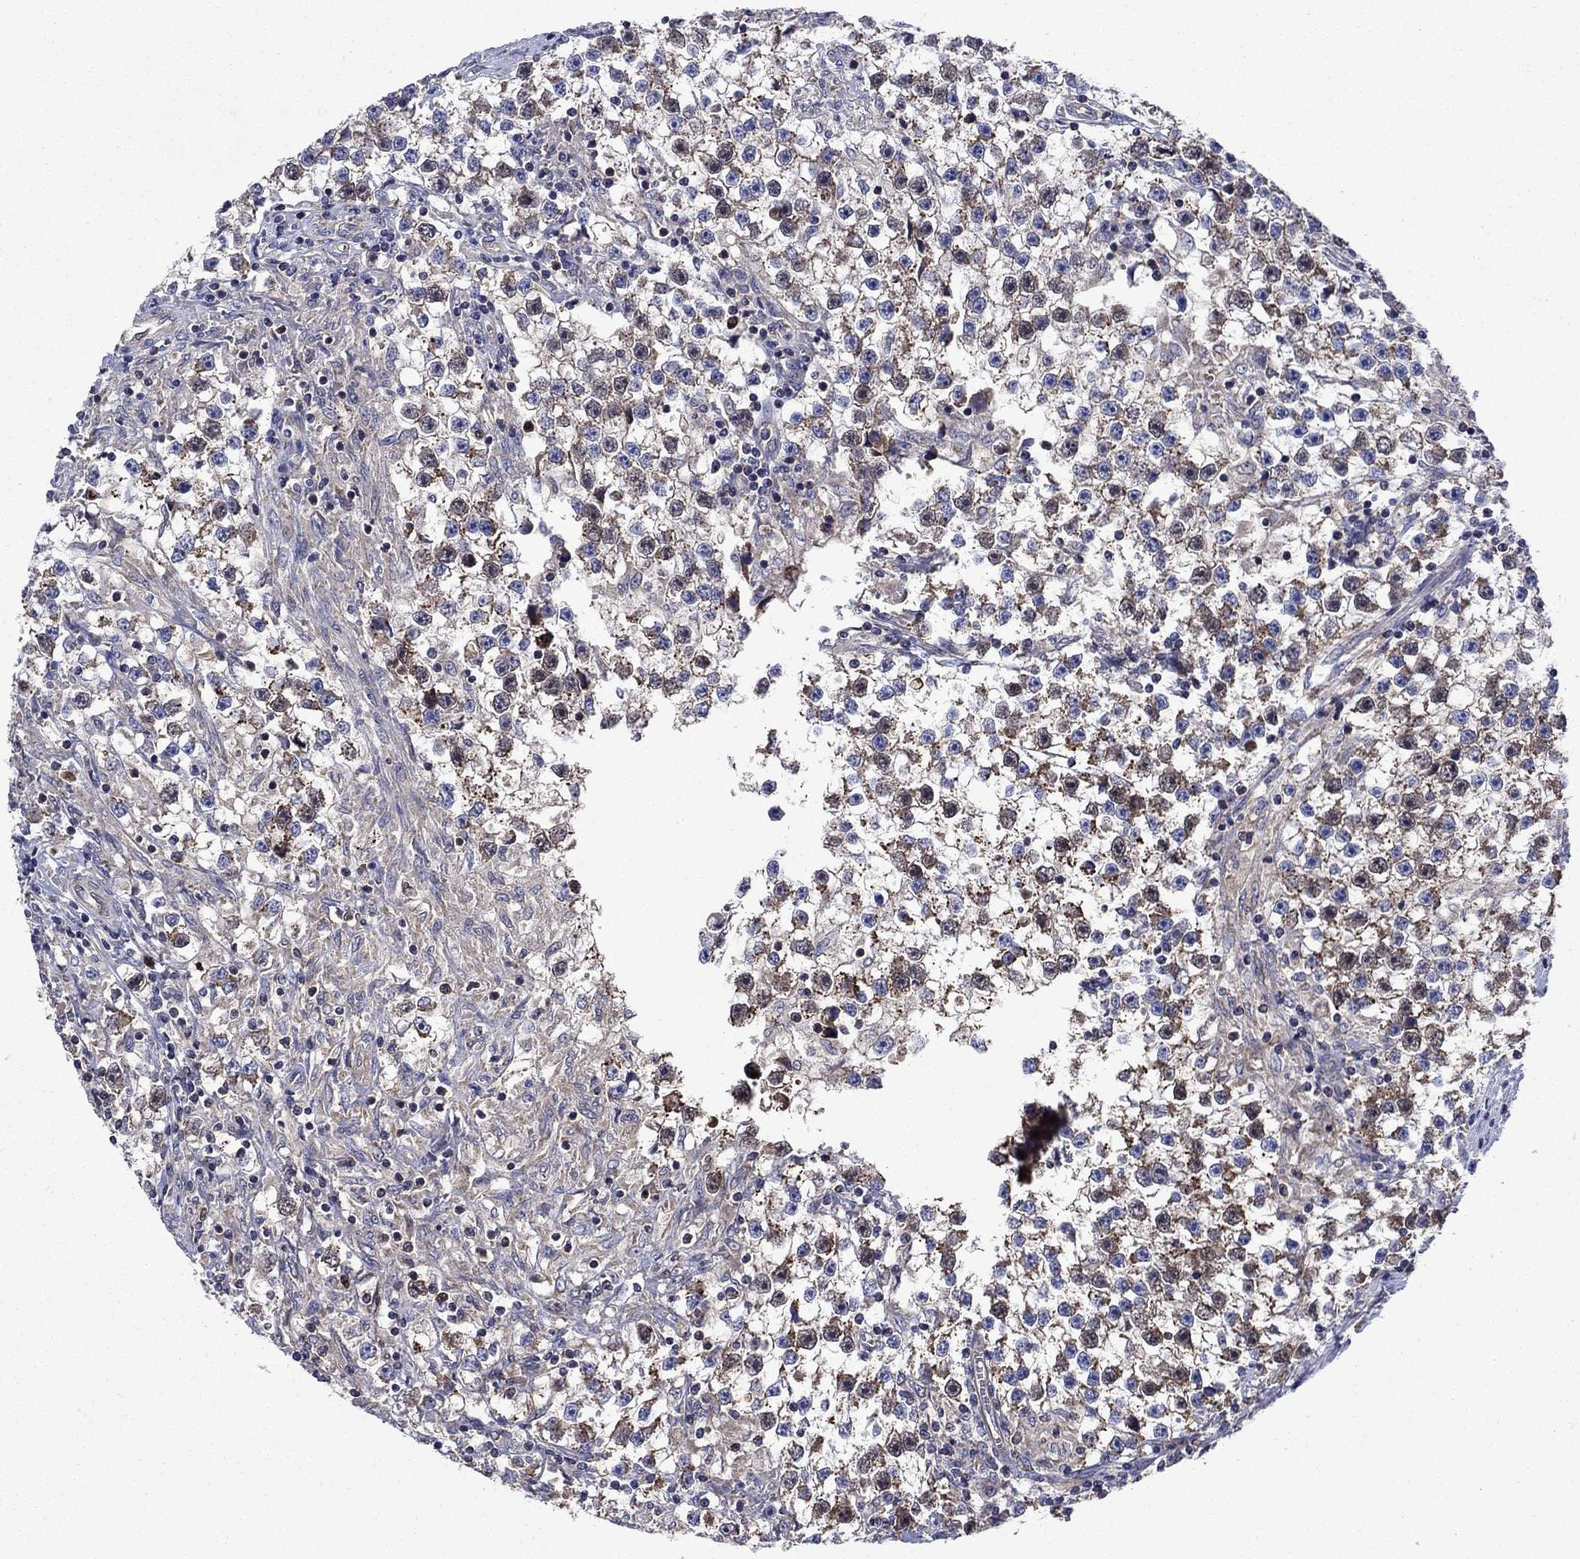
{"staining": {"intensity": "weak", "quantity": "25%-75%", "location": "cytoplasmic/membranous"}, "tissue": "testis cancer", "cell_type": "Tumor cells", "image_type": "cancer", "snomed": [{"axis": "morphology", "description": "Seminoma, NOS"}, {"axis": "topography", "description": "Testis"}], "caption": "Tumor cells show low levels of weak cytoplasmic/membranous expression in about 25%-75% of cells in testis cancer (seminoma). (Stains: DAB (3,3'-diaminobenzidine) in brown, nuclei in blue, Microscopy: brightfield microscopy at high magnification).", "gene": "KIF22", "patient": {"sex": "male", "age": 59}}